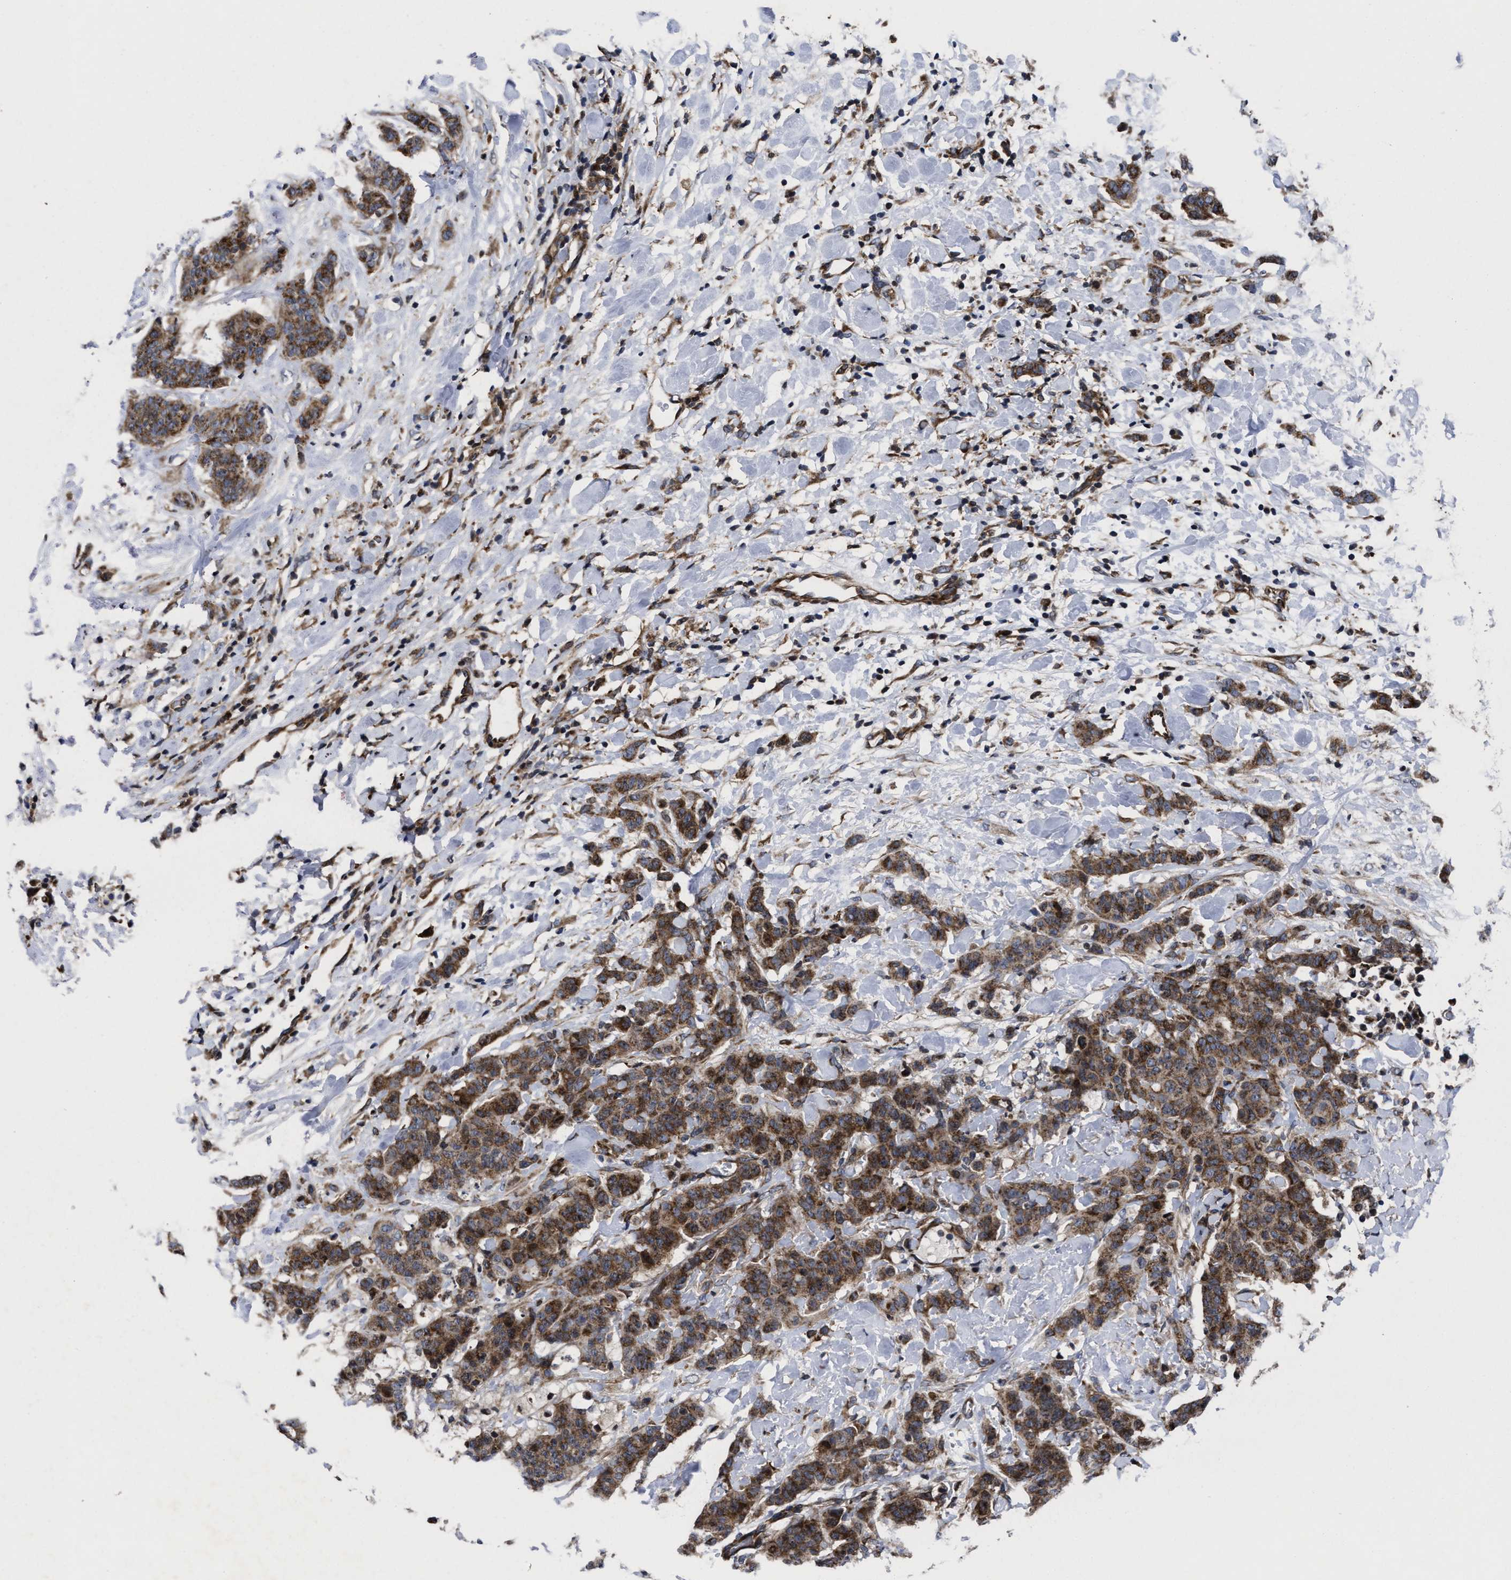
{"staining": {"intensity": "moderate", "quantity": ">75%", "location": "cytoplasmic/membranous"}, "tissue": "breast cancer", "cell_type": "Tumor cells", "image_type": "cancer", "snomed": [{"axis": "morphology", "description": "Normal tissue, NOS"}, {"axis": "morphology", "description": "Duct carcinoma"}, {"axis": "topography", "description": "Breast"}], "caption": "Human breast intraductal carcinoma stained with a brown dye exhibits moderate cytoplasmic/membranous positive positivity in about >75% of tumor cells.", "gene": "MRPL50", "patient": {"sex": "female", "age": 40}}